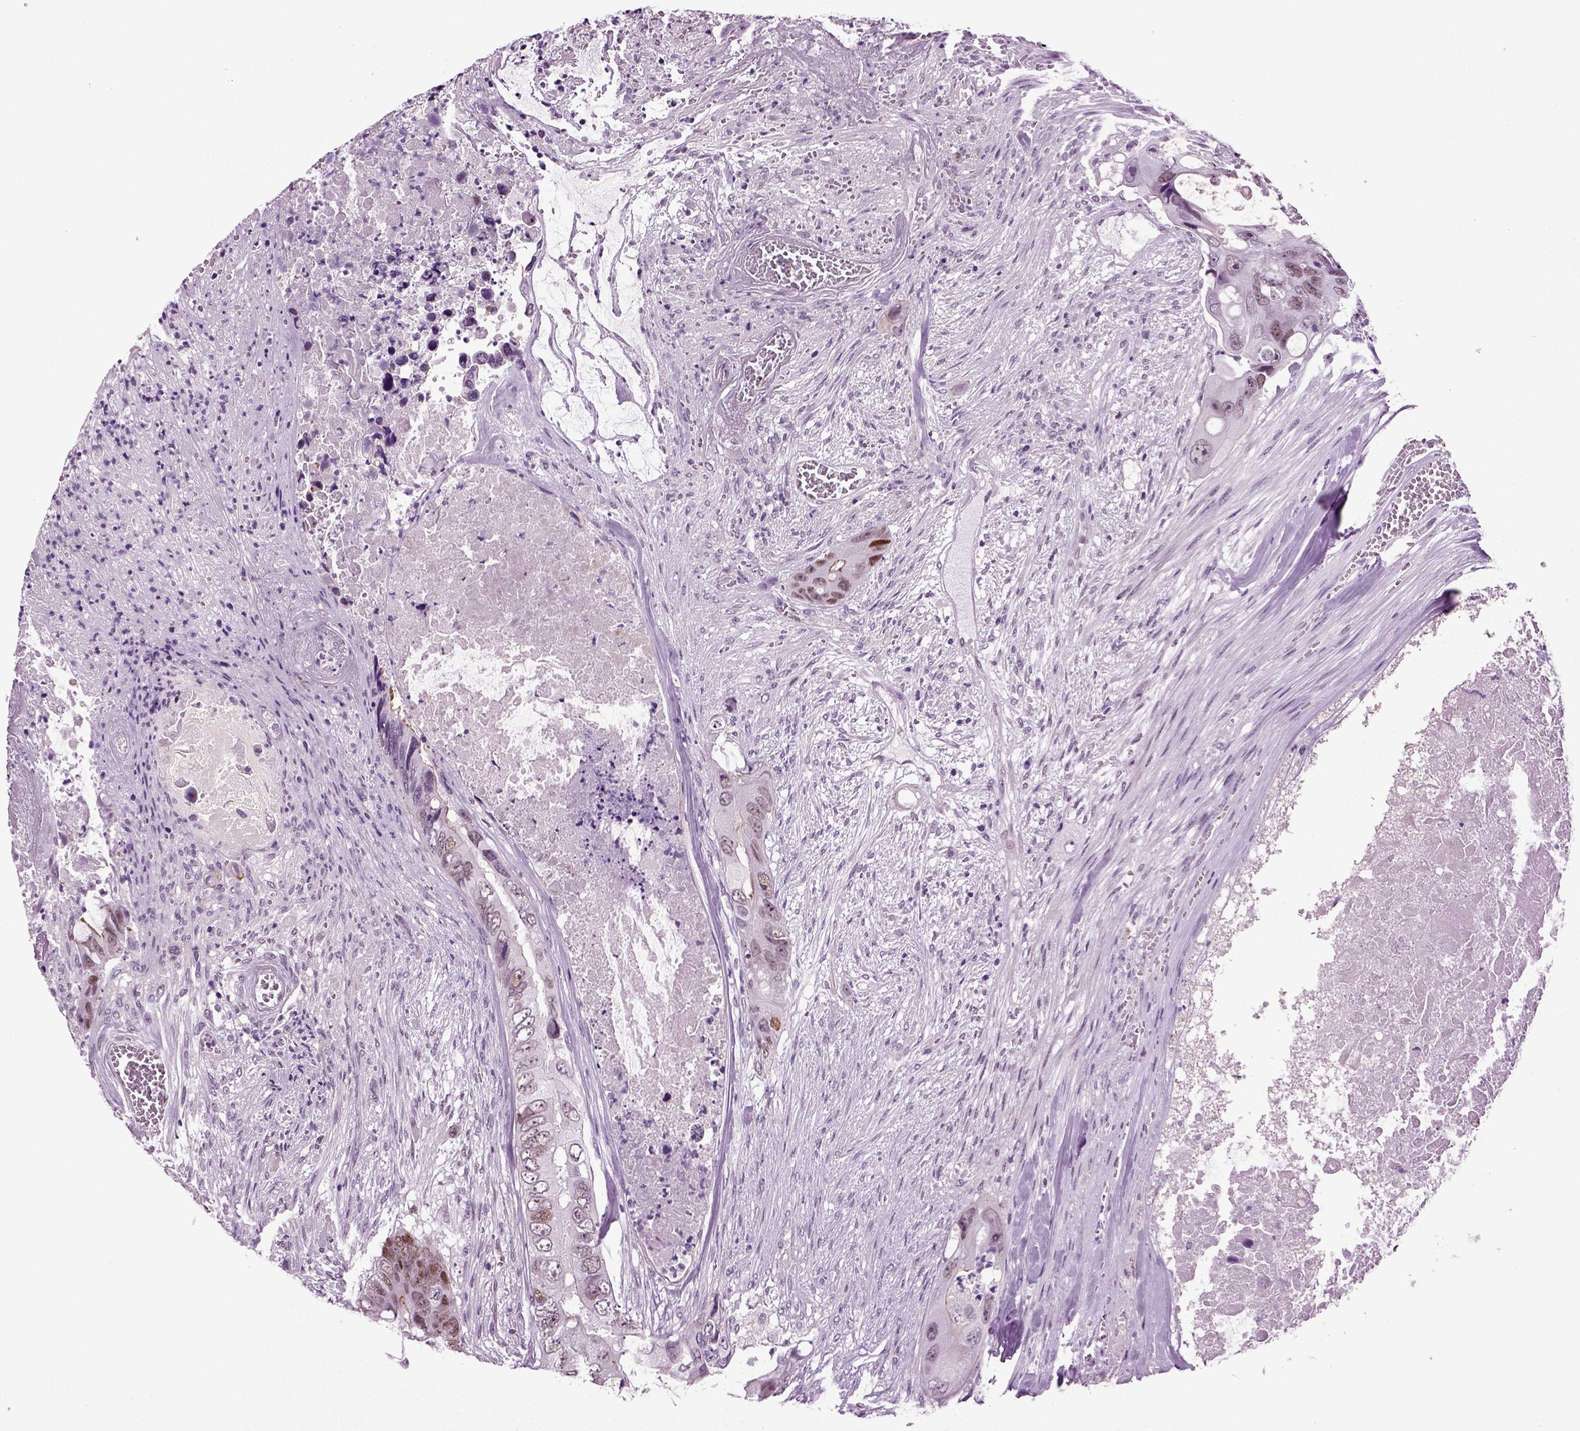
{"staining": {"intensity": "negative", "quantity": "none", "location": "none"}, "tissue": "colorectal cancer", "cell_type": "Tumor cells", "image_type": "cancer", "snomed": [{"axis": "morphology", "description": "Adenocarcinoma, NOS"}, {"axis": "topography", "description": "Rectum"}], "caption": "An IHC image of colorectal cancer (adenocarcinoma) is shown. There is no staining in tumor cells of colorectal cancer (adenocarcinoma). (DAB (3,3'-diaminobenzidine) immunohistochemistry, high magnification).", "gene": "RFX3", "patient": {"sex": "male", "age": 63}}